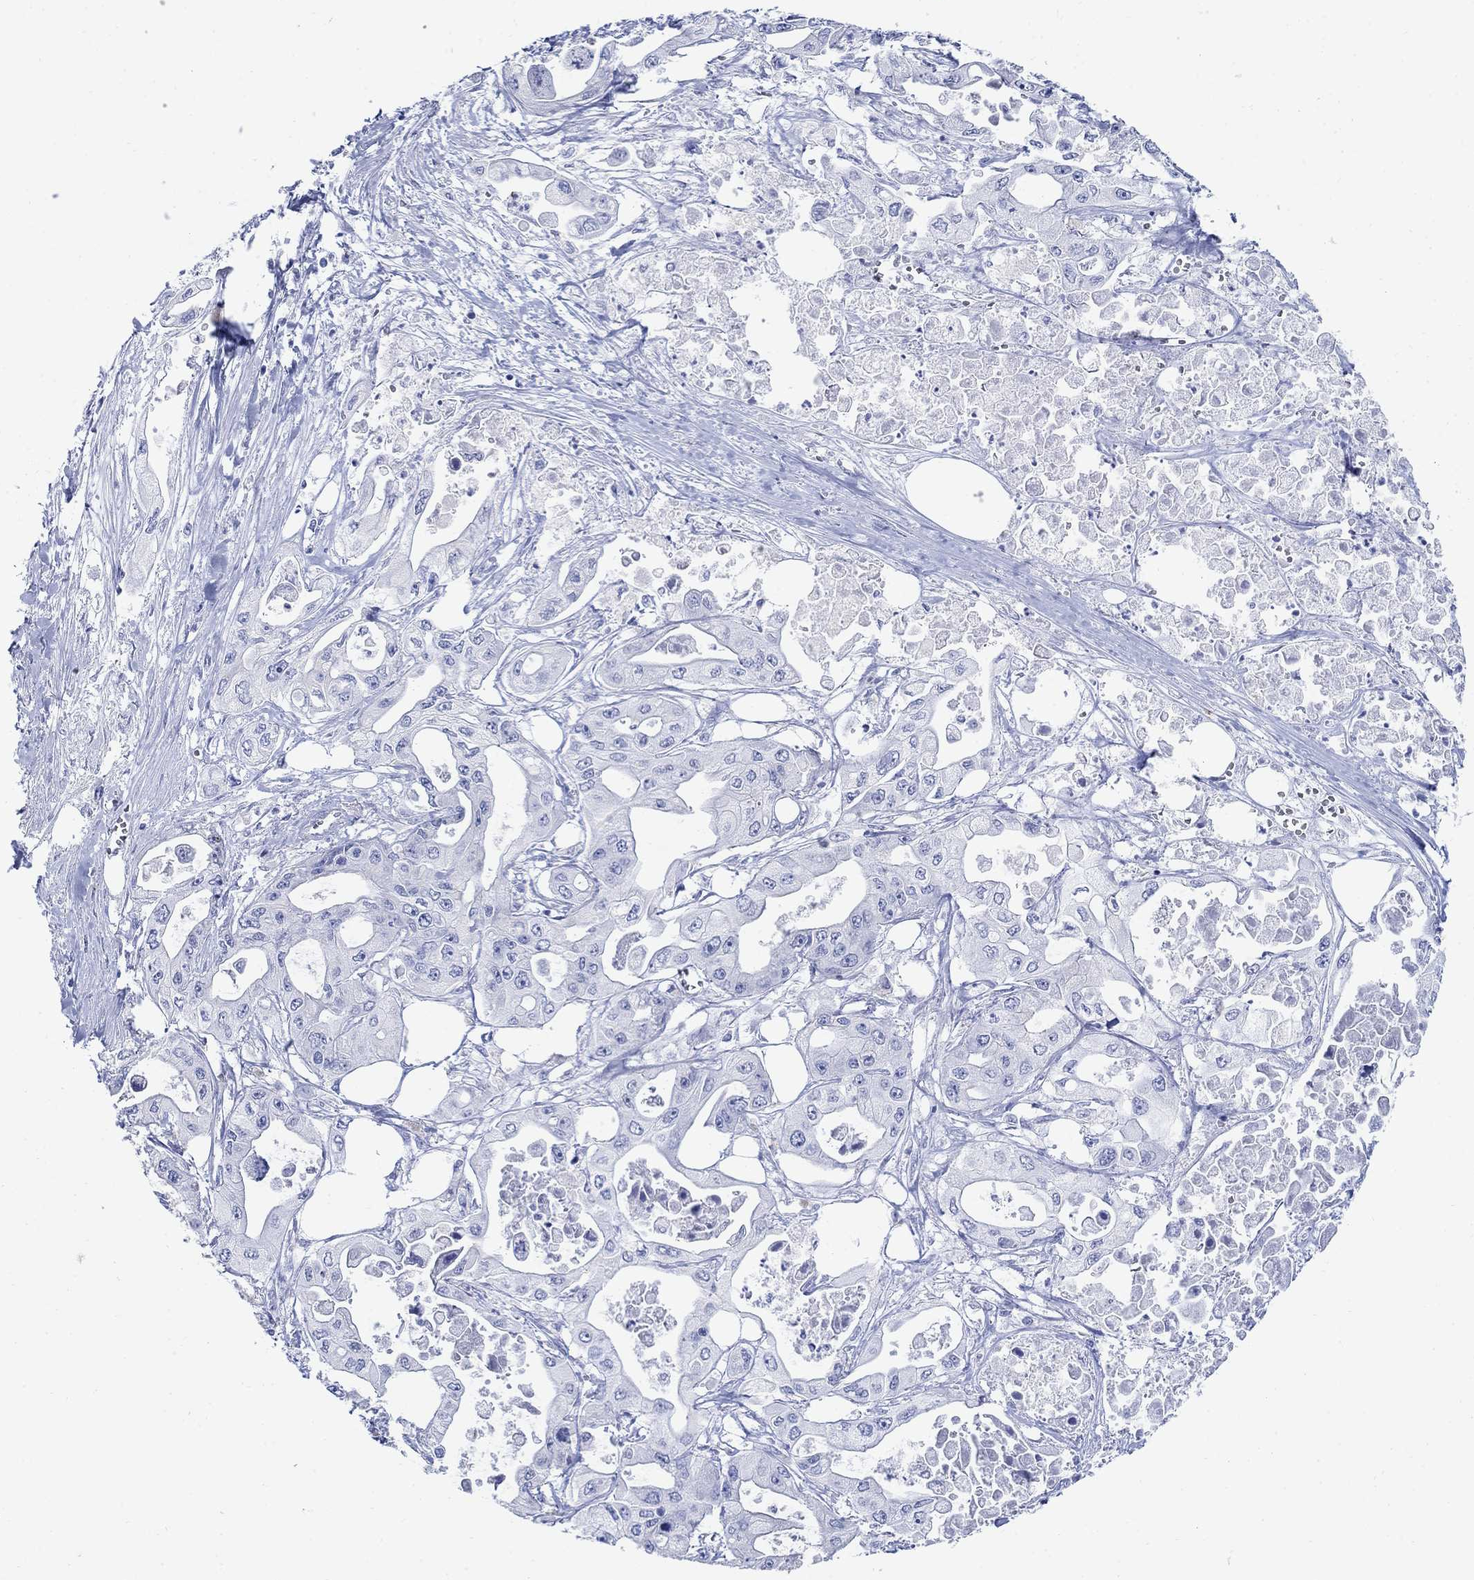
{"staining": {"intensity": "negative", "quantity": "none", "location": "none"}, "tissue": "pancreatic cancer", "cell_type": "Tumor cells", "image_type": "cancer", "snomed": [{"axis": "morphology", "description": "Adenocarcinoma, NOS"}, {"axis": "topography", "description": "Pancreas"}], "caption": "Immunohistochemical staining of human pancreatic cancer demonstrates no significant staining in tumor cells.", "gene": "ZDHHC14", "patient": {"sex": "male", "age": 70}}